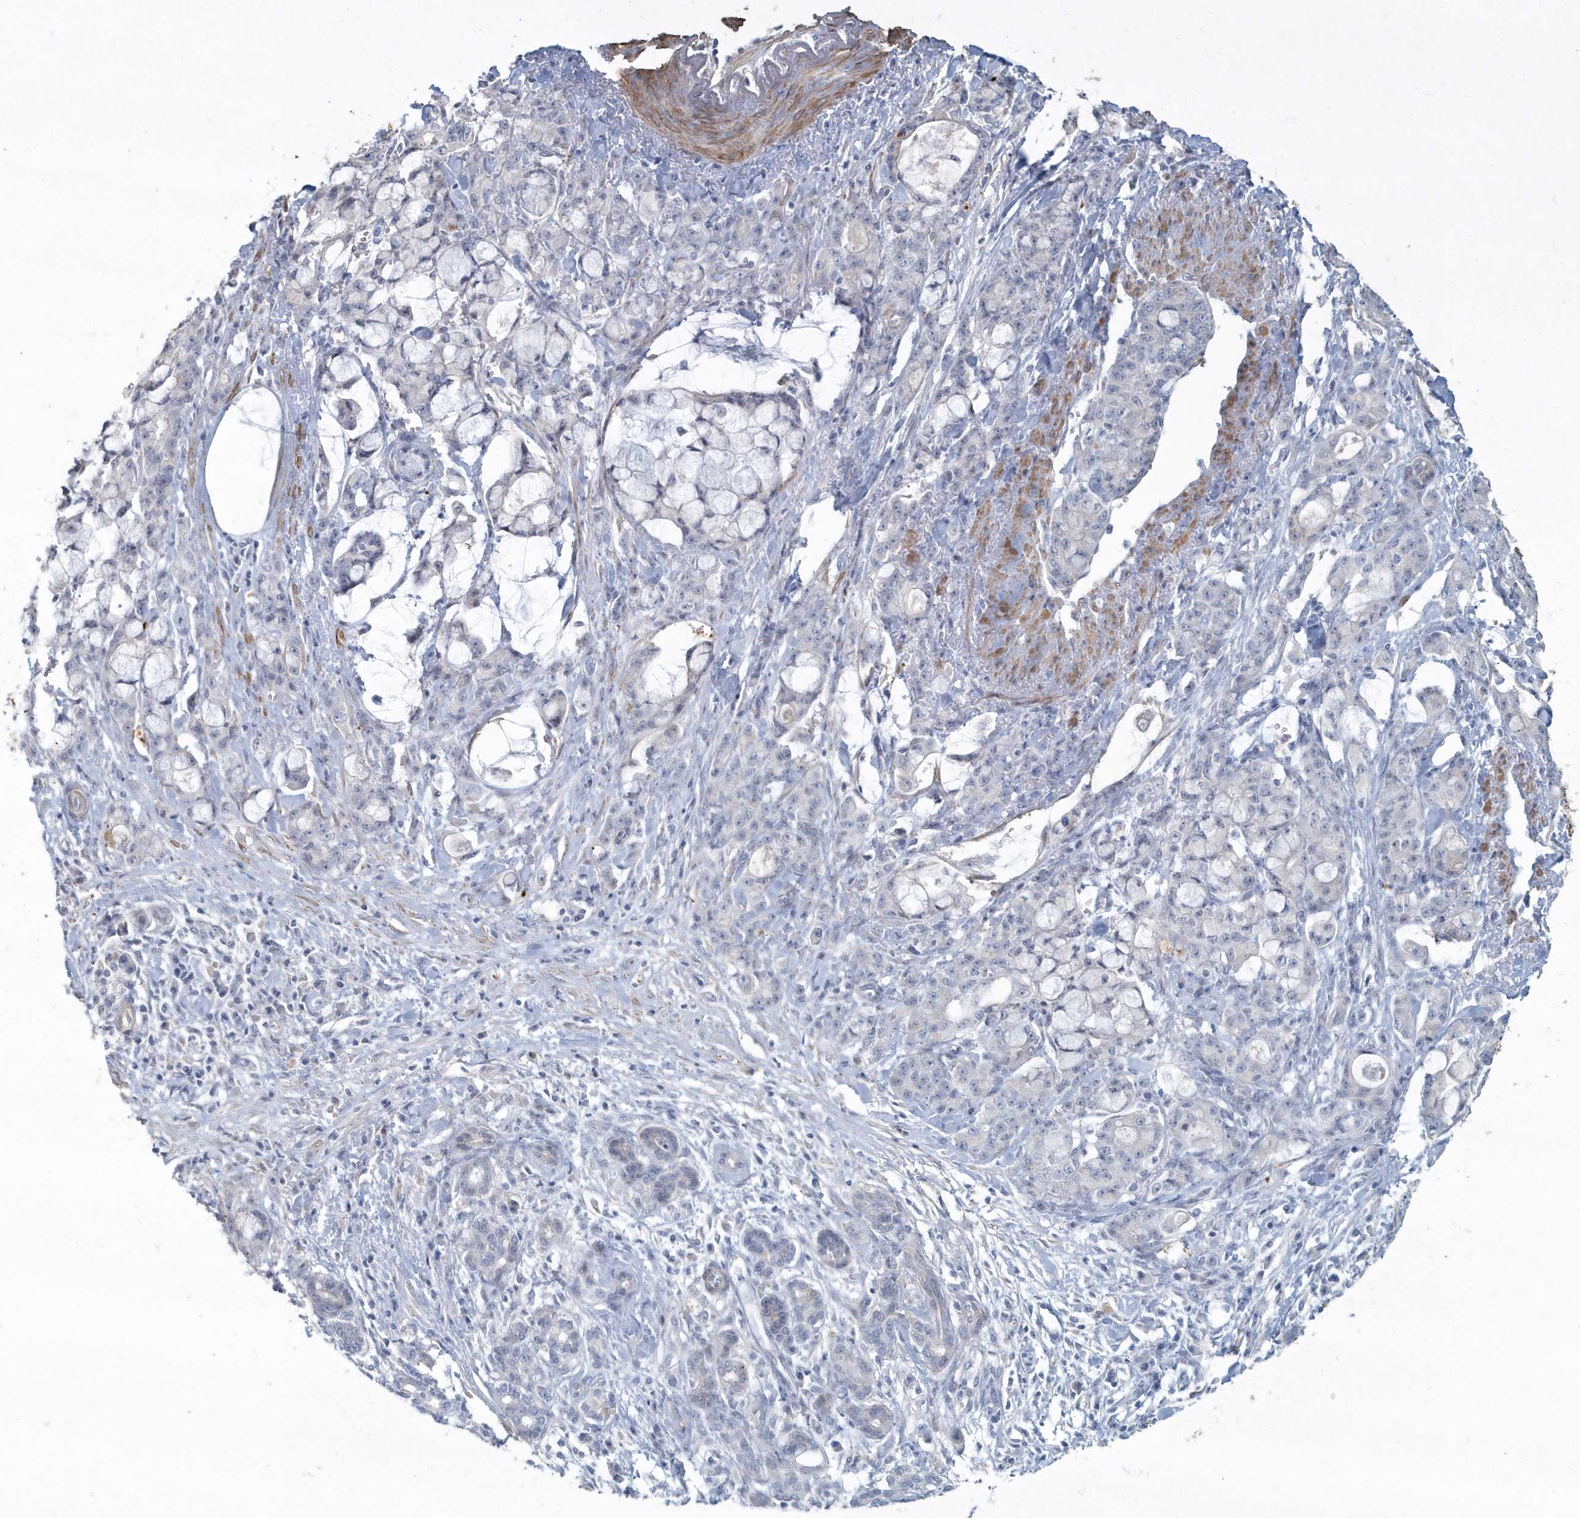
{"staining": {"intensity": "negative", "quantity": "none", "location": "none"}, "tissue": "pancreatic cancer", "cell_type": "Tumor cells", "image_type": "cancer", "snomed": [{"axis": "morphology", "description": "Adenocarcinoma, NOS"}, {"axis": "topography", "description": "Pancreas"}], "caption": "Tumor cells are negative for brown protein staining in pancreatic cancer.", "gene": "MYOT", "patient": {"sex": "female", "age": 73}}